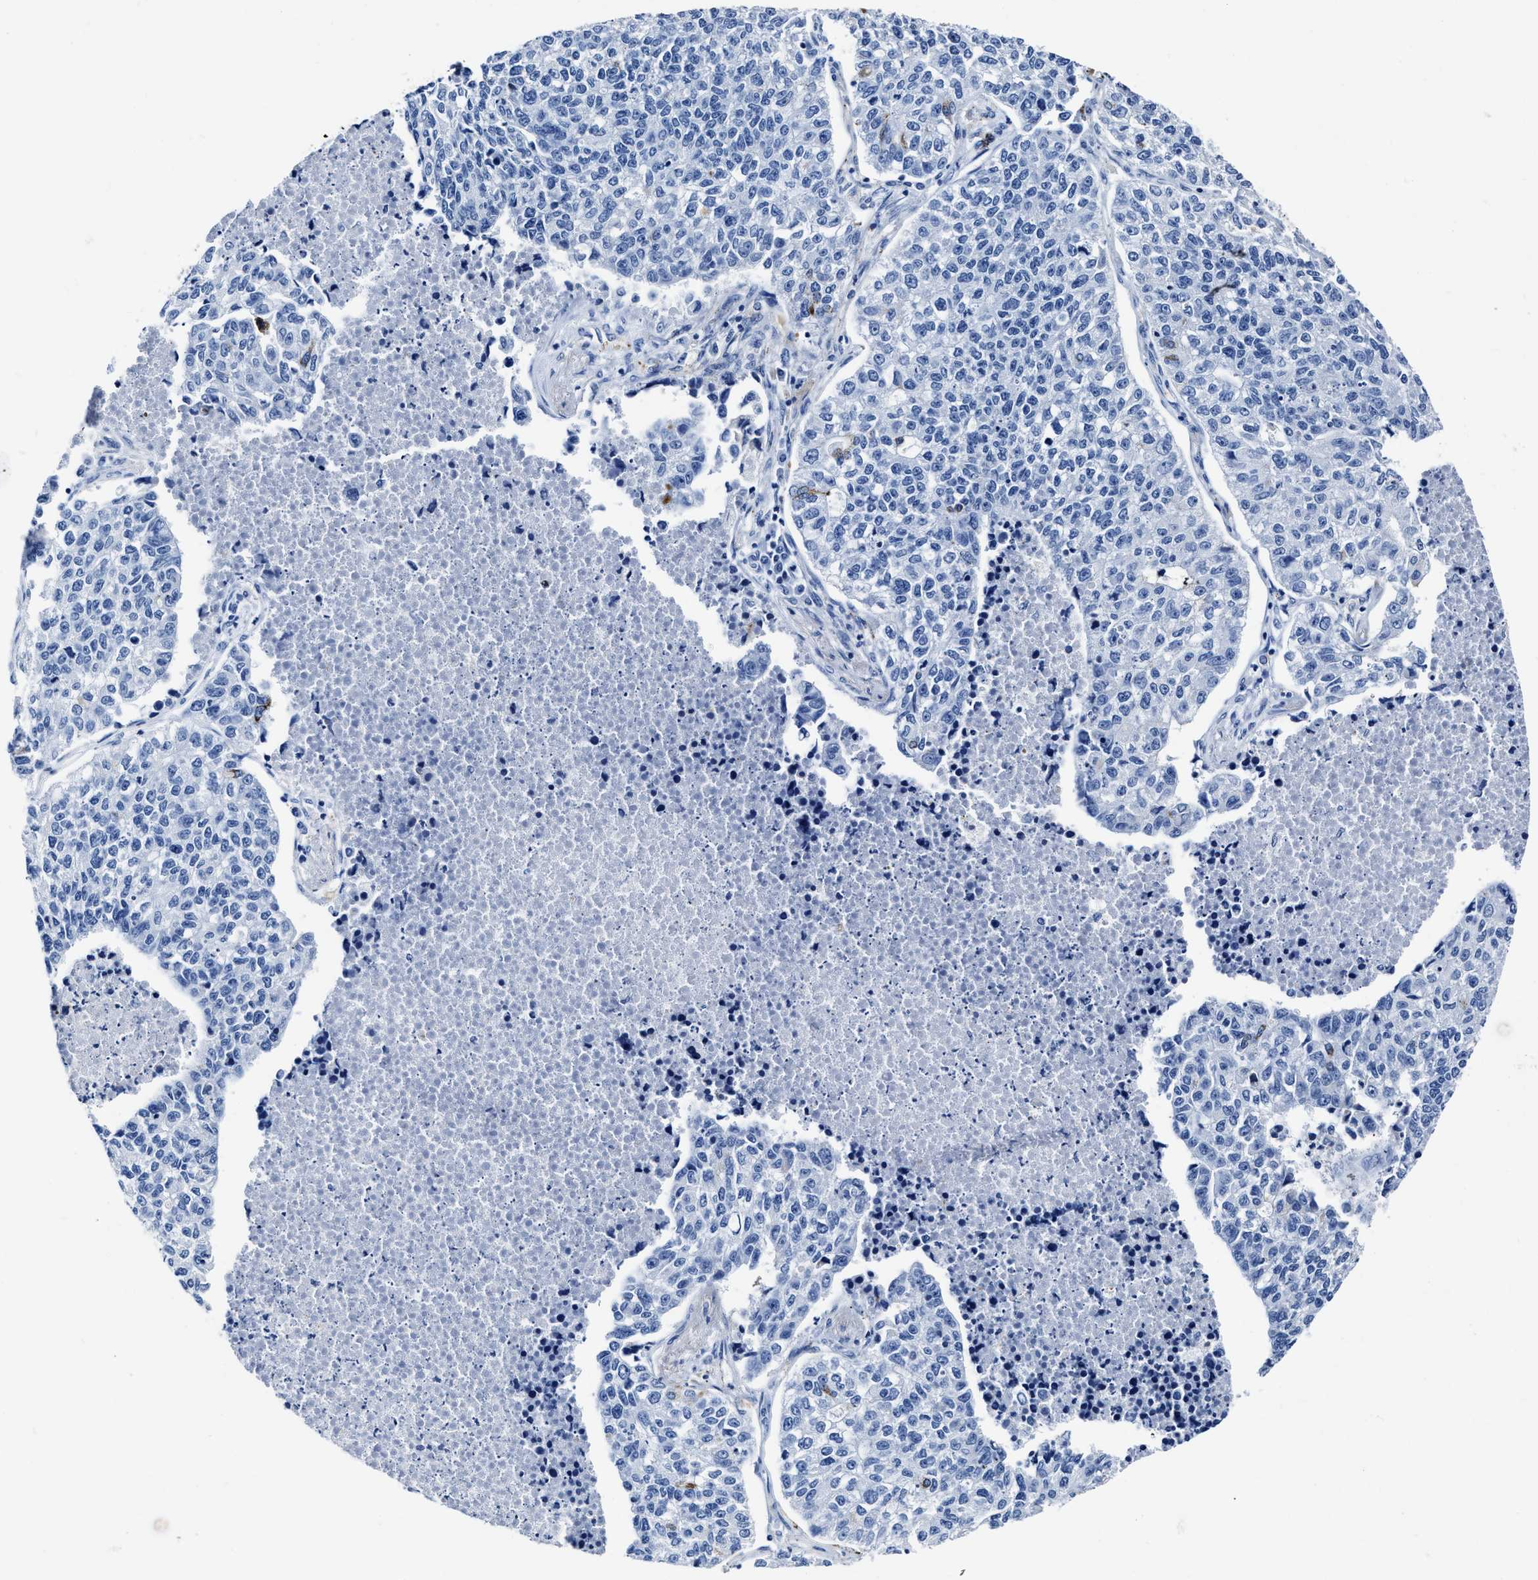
{"staining": {"intensity": "negative", "quantity": "none", "location": "none"}, "tissue": "lung cancer", "cell_type": "Tumor cells", "image_type": "cancer", "snomed": [{"axis": "morphology", "description": "Adenocarcinoma, NOS"}, {"axis": "topography", "description": "Lung"}], "caption": "Tumor cells show no significant expression in lung adenocarcinoma. (IHC, brightfield microscopy, high magnification).", "gene": "KCNMB3", "patient": {"sex": "male", "age": 49}}